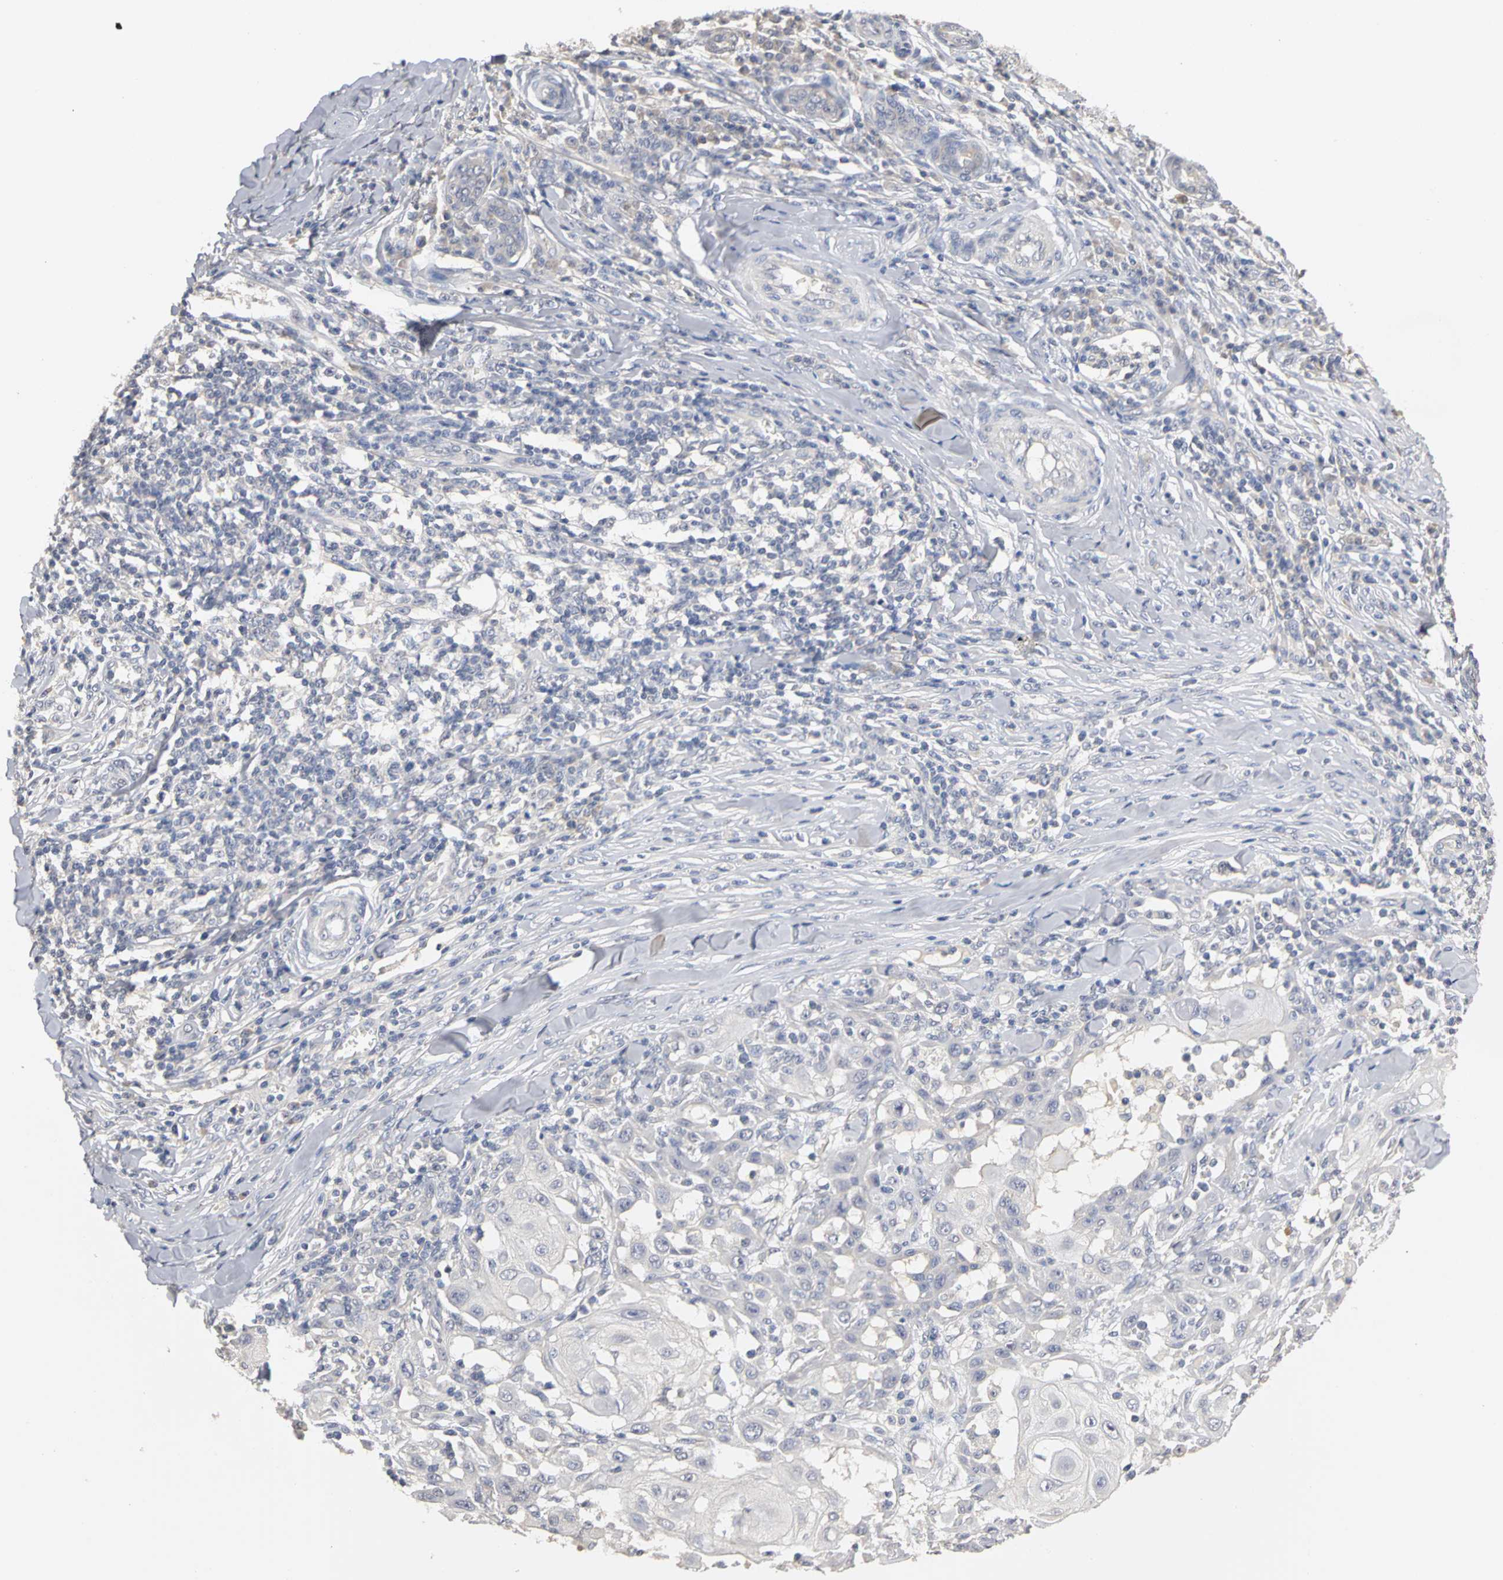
{"staining": {"intensity": "negative", "quantity": "none", "location": "none"}, "tissue": "skin cancer", "cell_type": "Tumor cells", "image_type": "cancer", "snomed": [{"axis": "morphology", "description": "Squamous cell carcinoma, NOS"}, {"axis": "topography", "description": "Skin"}], "caption": "Immunohistochemistry image of human squamous cell carcinoma (skin) stained for a protein (brown), which exhibits no positivity in tumor cells. (Brightfield microscopy of DAB immunohistochemistry at high magnification).", "gene": "PGR", "patient": {"sex": "male", "age": 24}}